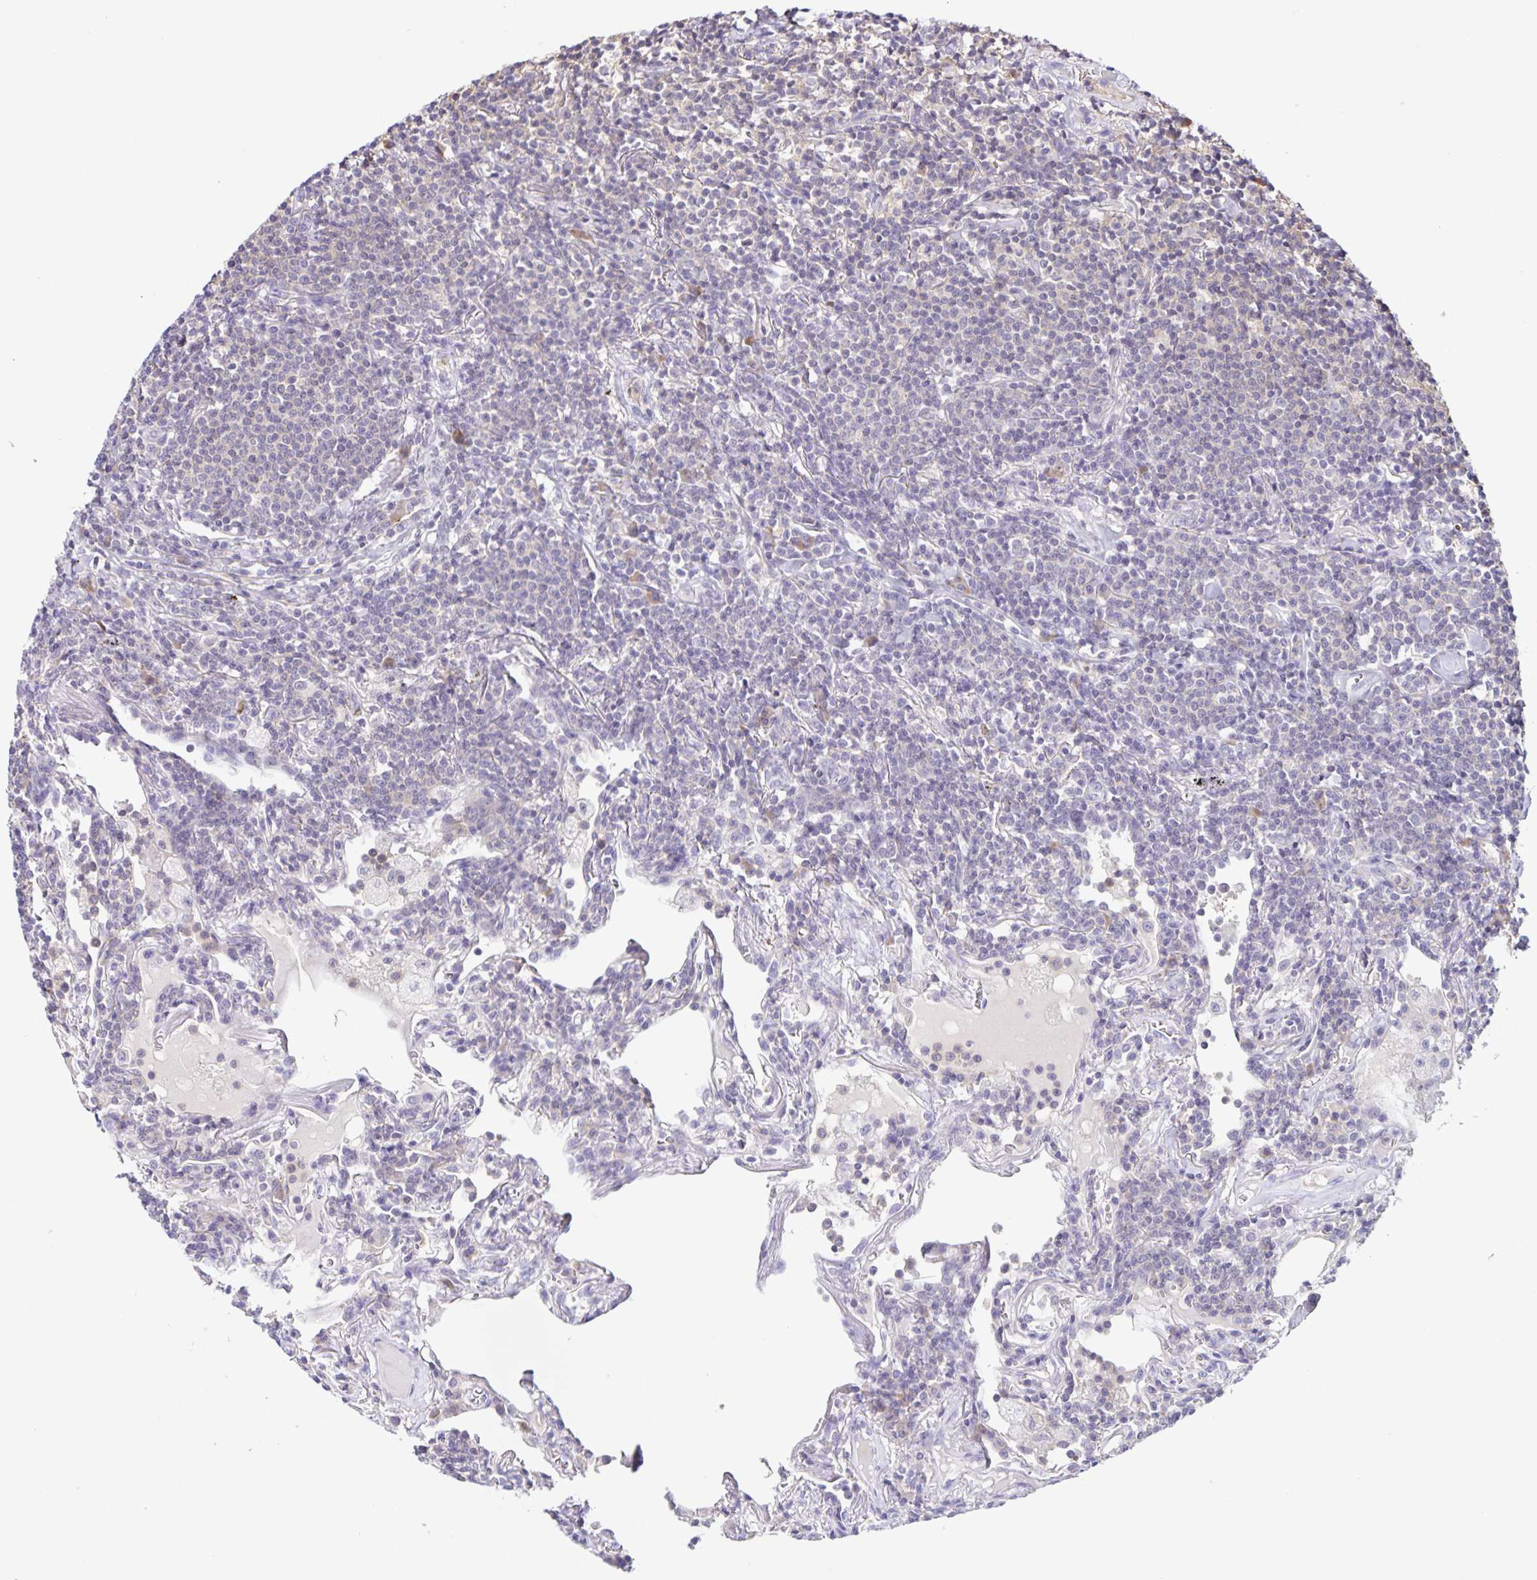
{"staining": {"intensity": "negative", "quantity": "none", "location": "none"}, "tissue": "lymphoma", "cell_type": "Tumor cells", "image_type": "cancer", "snomed": [{"axis": "morphology", "description": "Malignant lymphoma, non-Hodgkin's type, Low grade"}, {"axis": "topography", "description": "Lung"}], "caption": "This is an immunohistochemistry (IHC) photomicrograph of low-grade malignant lymphoma, non-Hodgkin's type. There is no positivity in tumor cells.", "gene": "STPG4", "patient": {"sex": "female", "age": 71}}